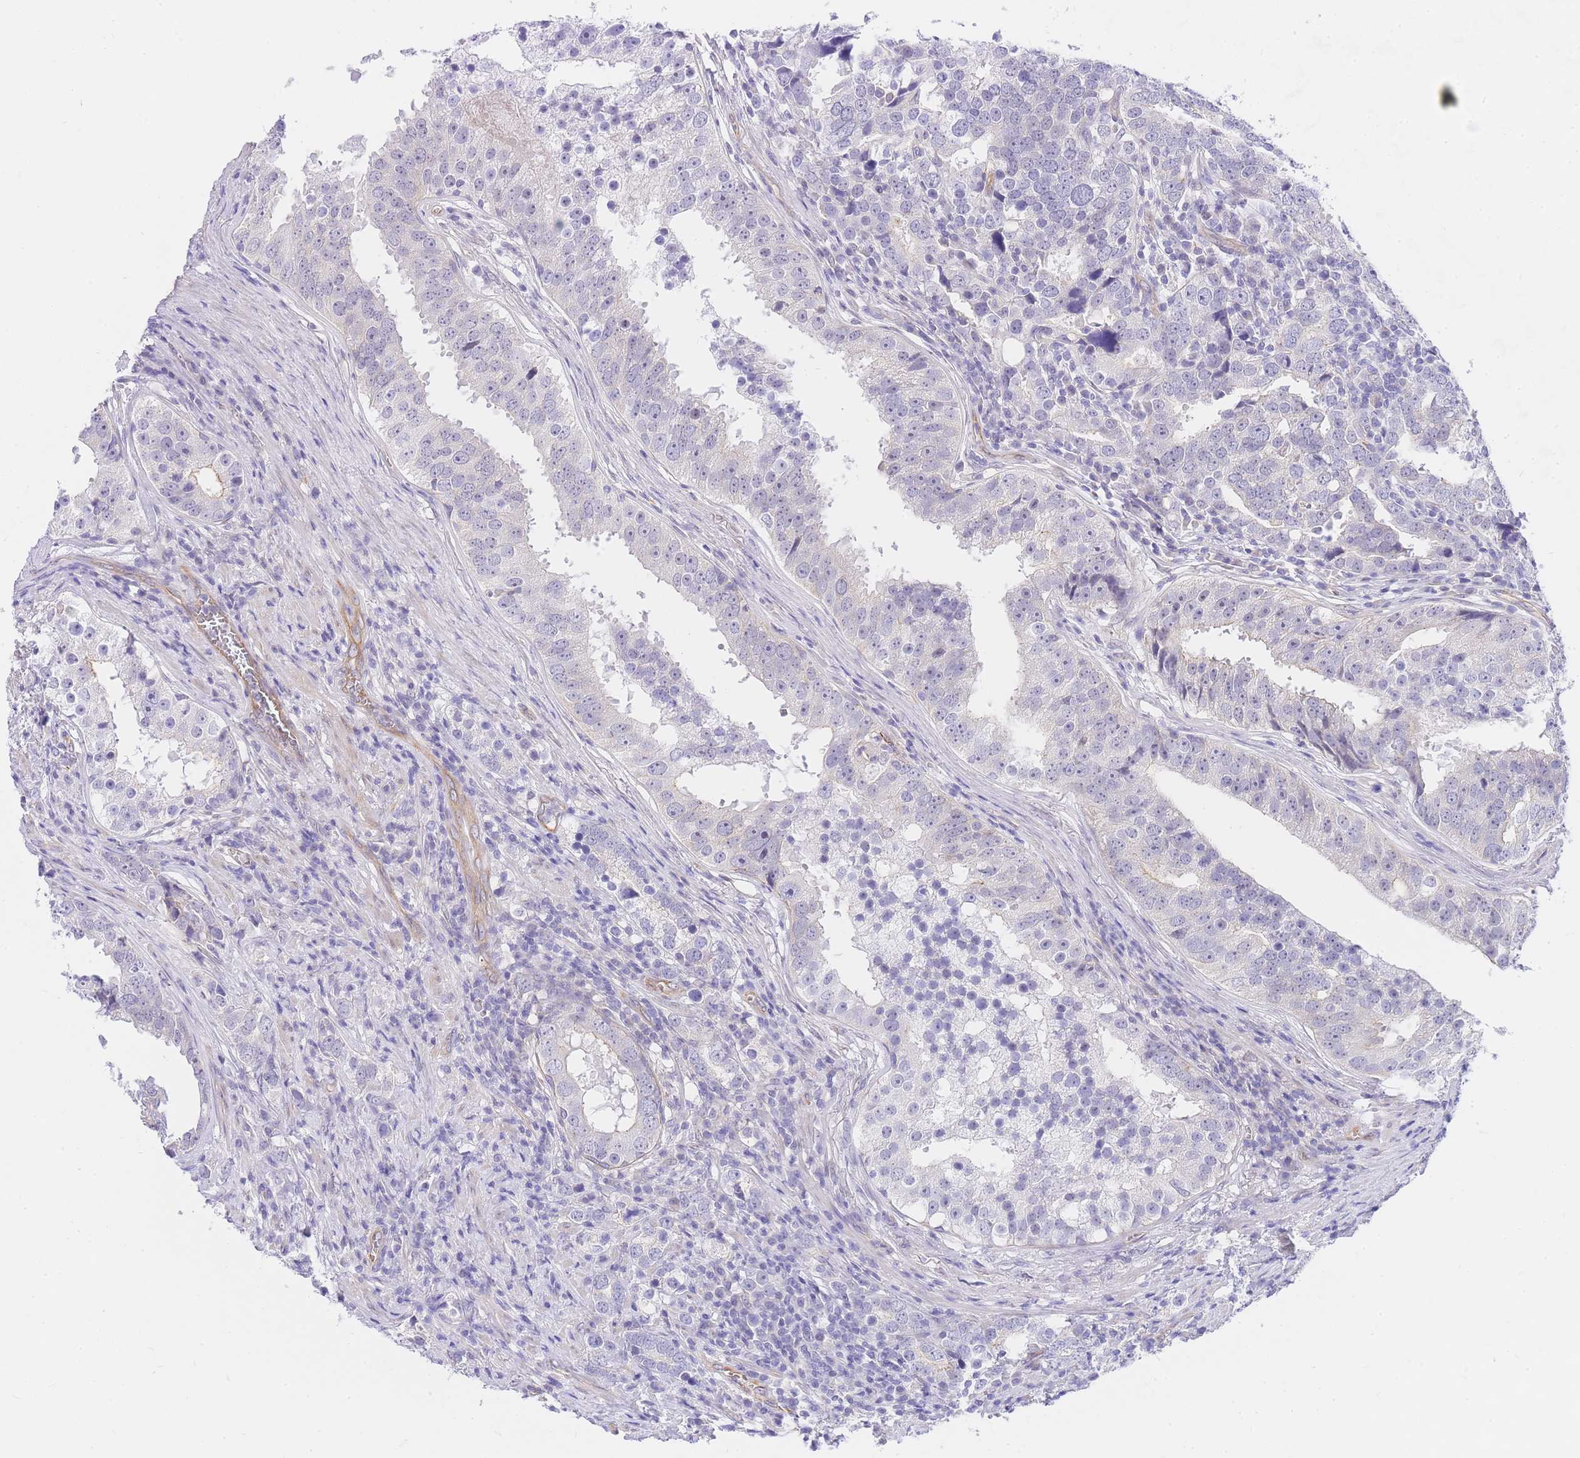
{"staining": {"intensity": "negative", "quantity": "none", "location": "none"}, "tissue": "prostate cancer", "cell_type": "Tumor cells", "image_type": "cancer", "snomed": [{"axis": "morphology", "description": "Adenocarcinoma, High grade"}, {"axis": "topography", "description": "Prostate"}], "caption": "A histopathology image of human prostate cancer (high-grade adenocarcinoma) is negative for staining in tumor cells.", "gene": "SRSF12", "patient": {"sex": "male", "age": 71}}